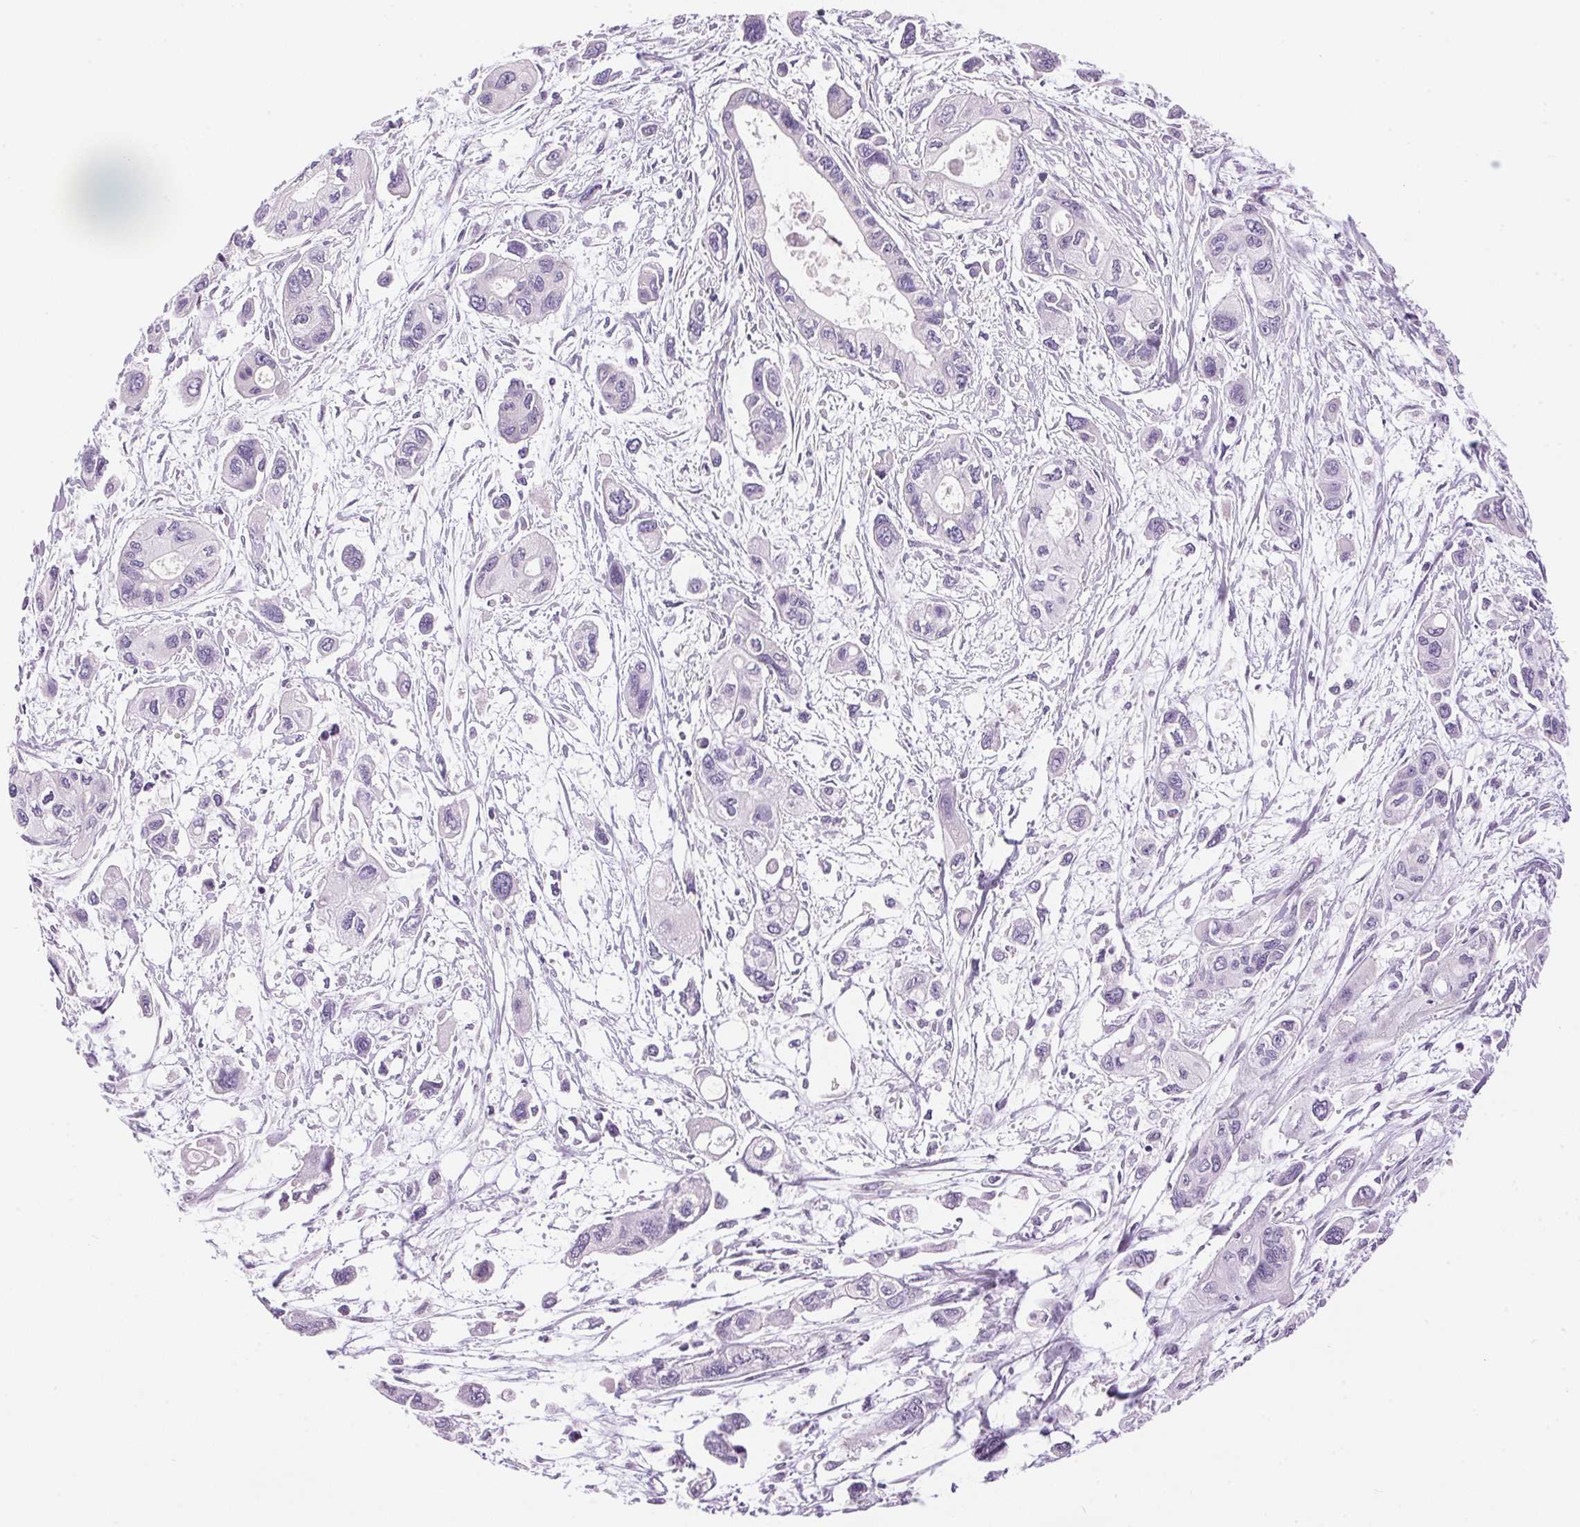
{"staining": {"intensity": "negative", "quantity": "none", "location": "none"}, "tissue": "pancreatic cancer", "cell_type": "Tumor cells", "image_type": "cancer", "snomed": [{"axis": "morphology", "description": "Adenocarcinoma, NOS"}, {"axis": "topography", "description": "Pancreas"}], "caption": "Immunohistochemical staining of adenocarcinoma (pancreatic) reveals no significant positivity in tumor cells.", "gene": "HSD17B2", "patient": {"sex": "female", "age": 47}}